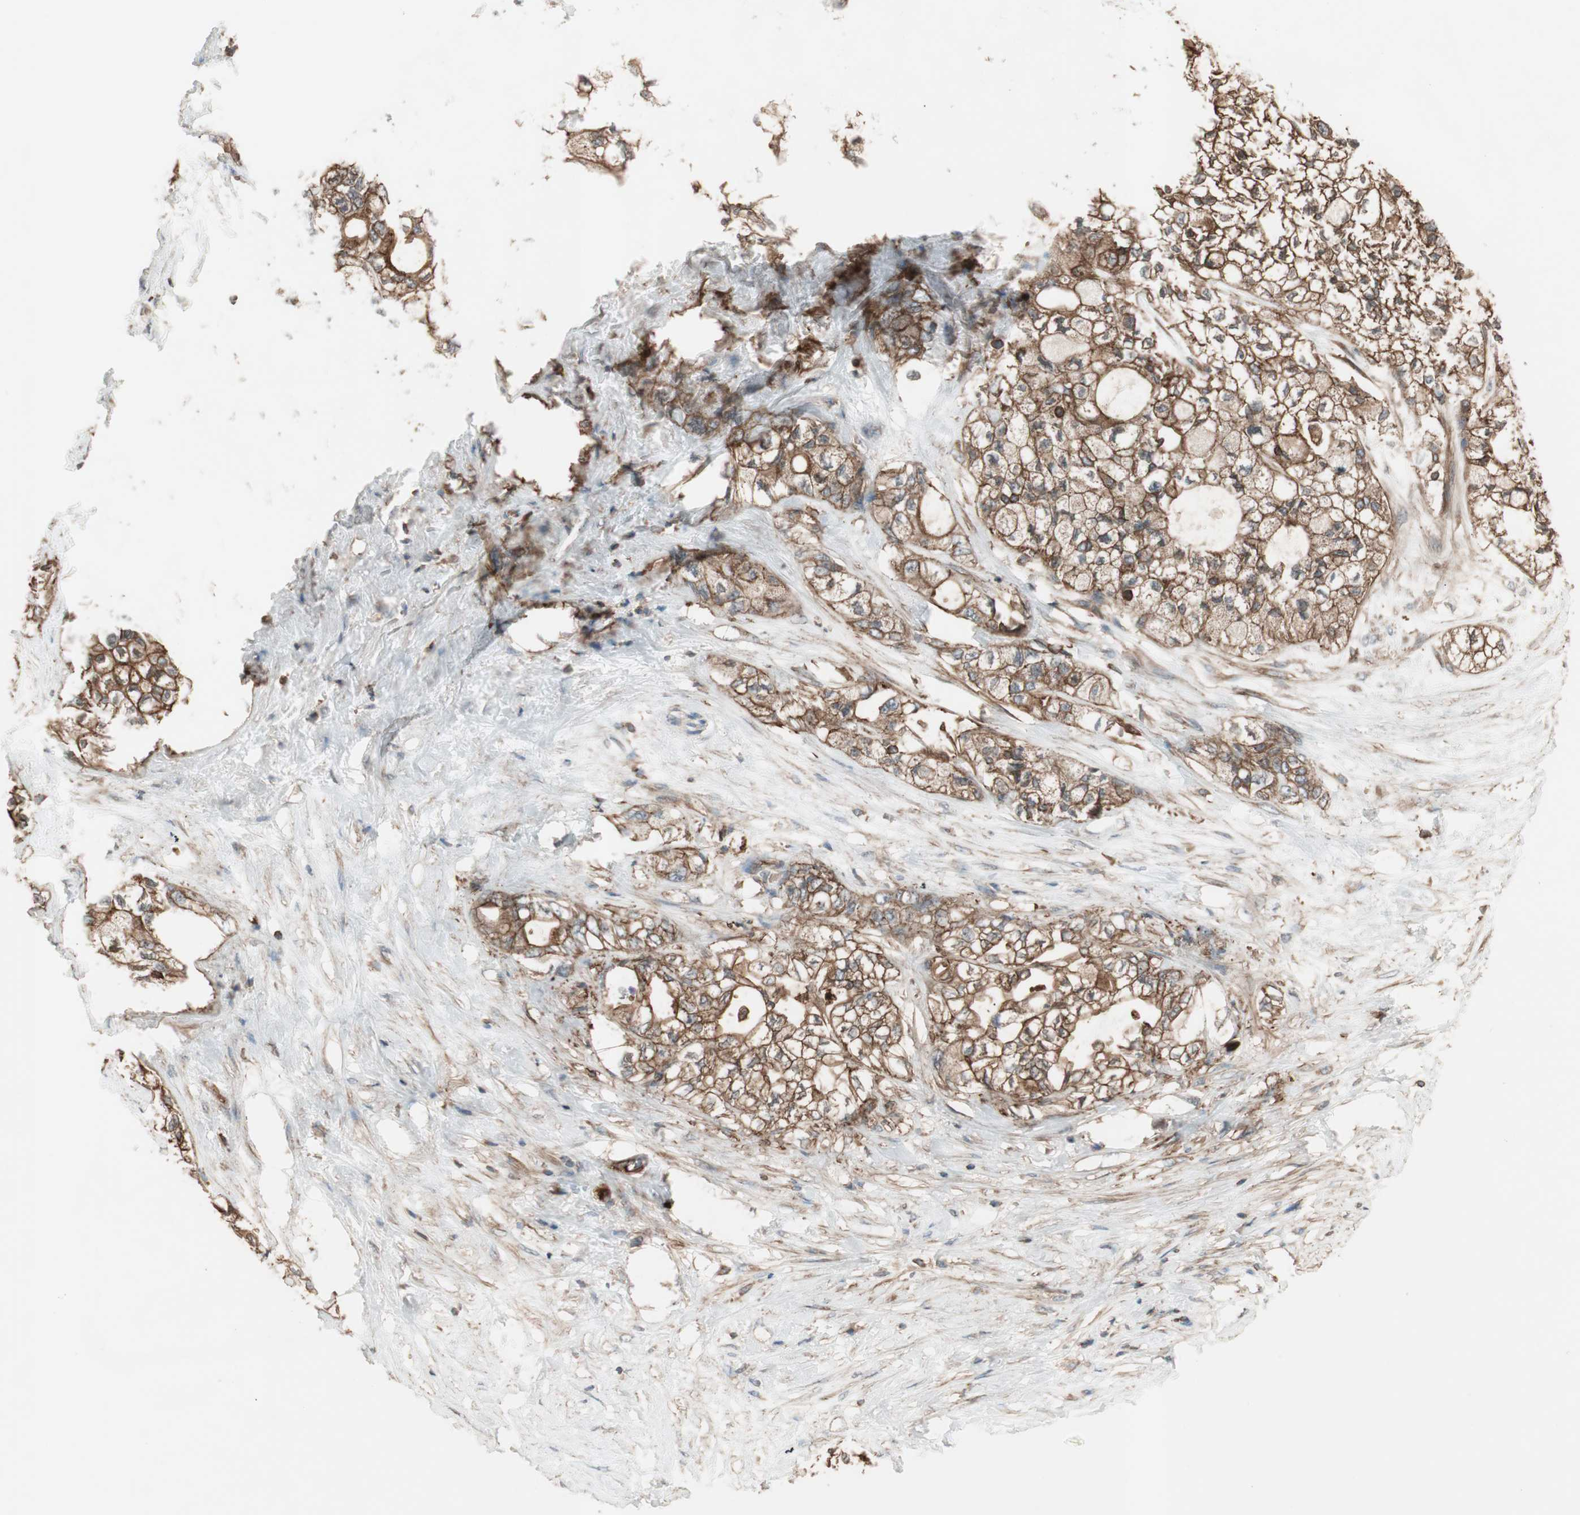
{"staining": {"intensity": "strong", "quantity": ">75%", "location": "cytoplasmic/membranous"}, "tissue": "pancreatic cancer", "cell_type": "Tumor cells", "image_type": "cancer", "snomed": [{"axis": "morphology", "description": "Adenocarcinoma, NOS"}, {"axis": "topography", "description": "Pancreas"}], "caption": "Brown immunohistochemical staining in pancreatic cancer reveals strong cytoplasmic/membranous staining in approximately >75% of tumor cells.", "gene": "TCP11L1", "patient": {"sex": "male", "age": 70}}